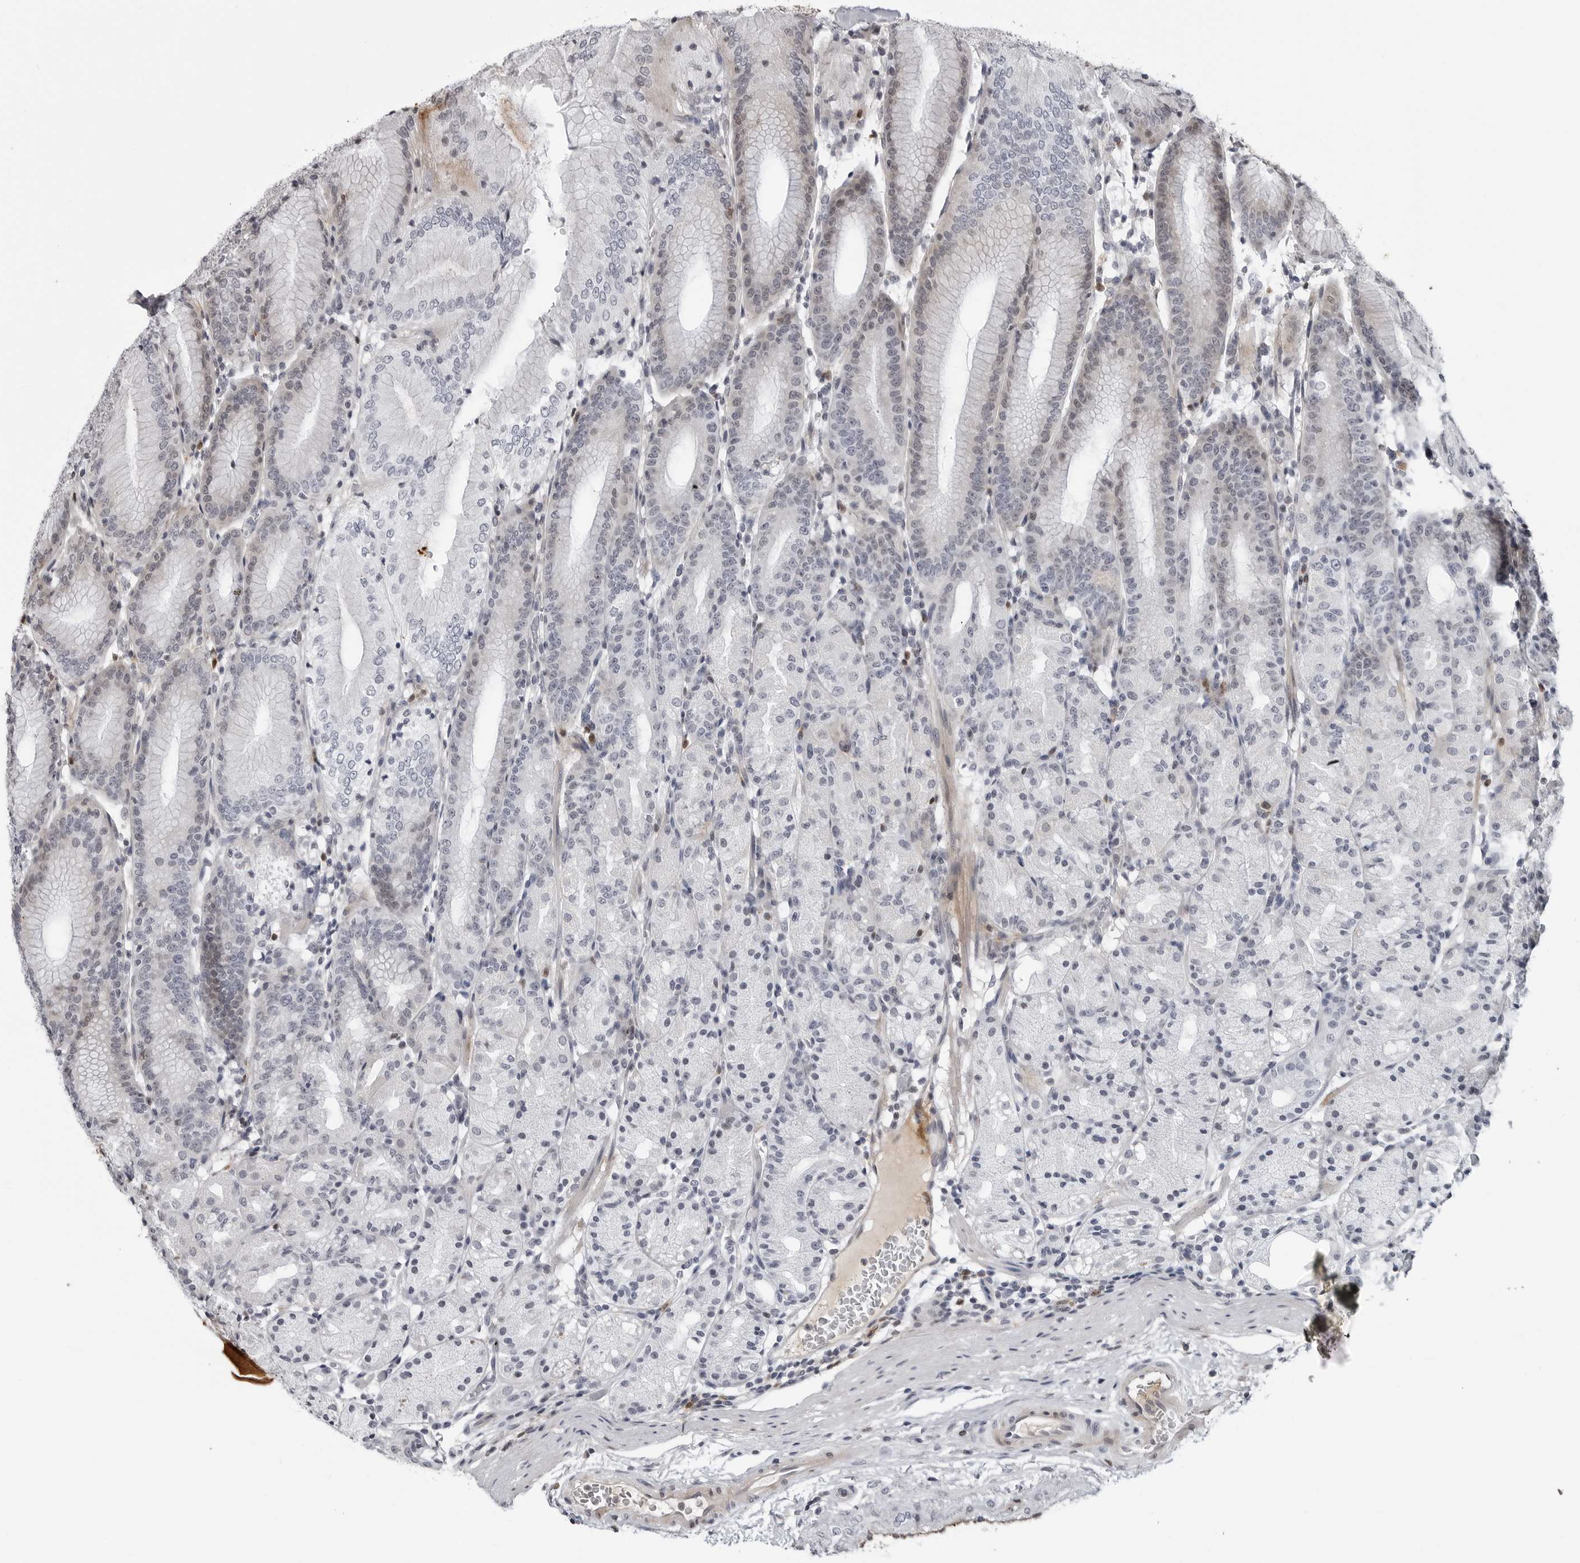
{"staining": {"intensity": "negative", "quantity": "none", "location": "none"}, "tissue": "stomach", "cell_type": "Glandular cells", "image_type": "normal", "snomed": [{"axis": "morphology", "description": "Normal tissue, NOS"}, {"axis": "topography", "description": "Stomach, upper"}], "caption": "Glandular cells show no significant protein staining in normal stomach. (IHC, brightfield microscopy, high magnification).", "gene": "CXCR5", "patient": {"sex": "male", "age": 48}}